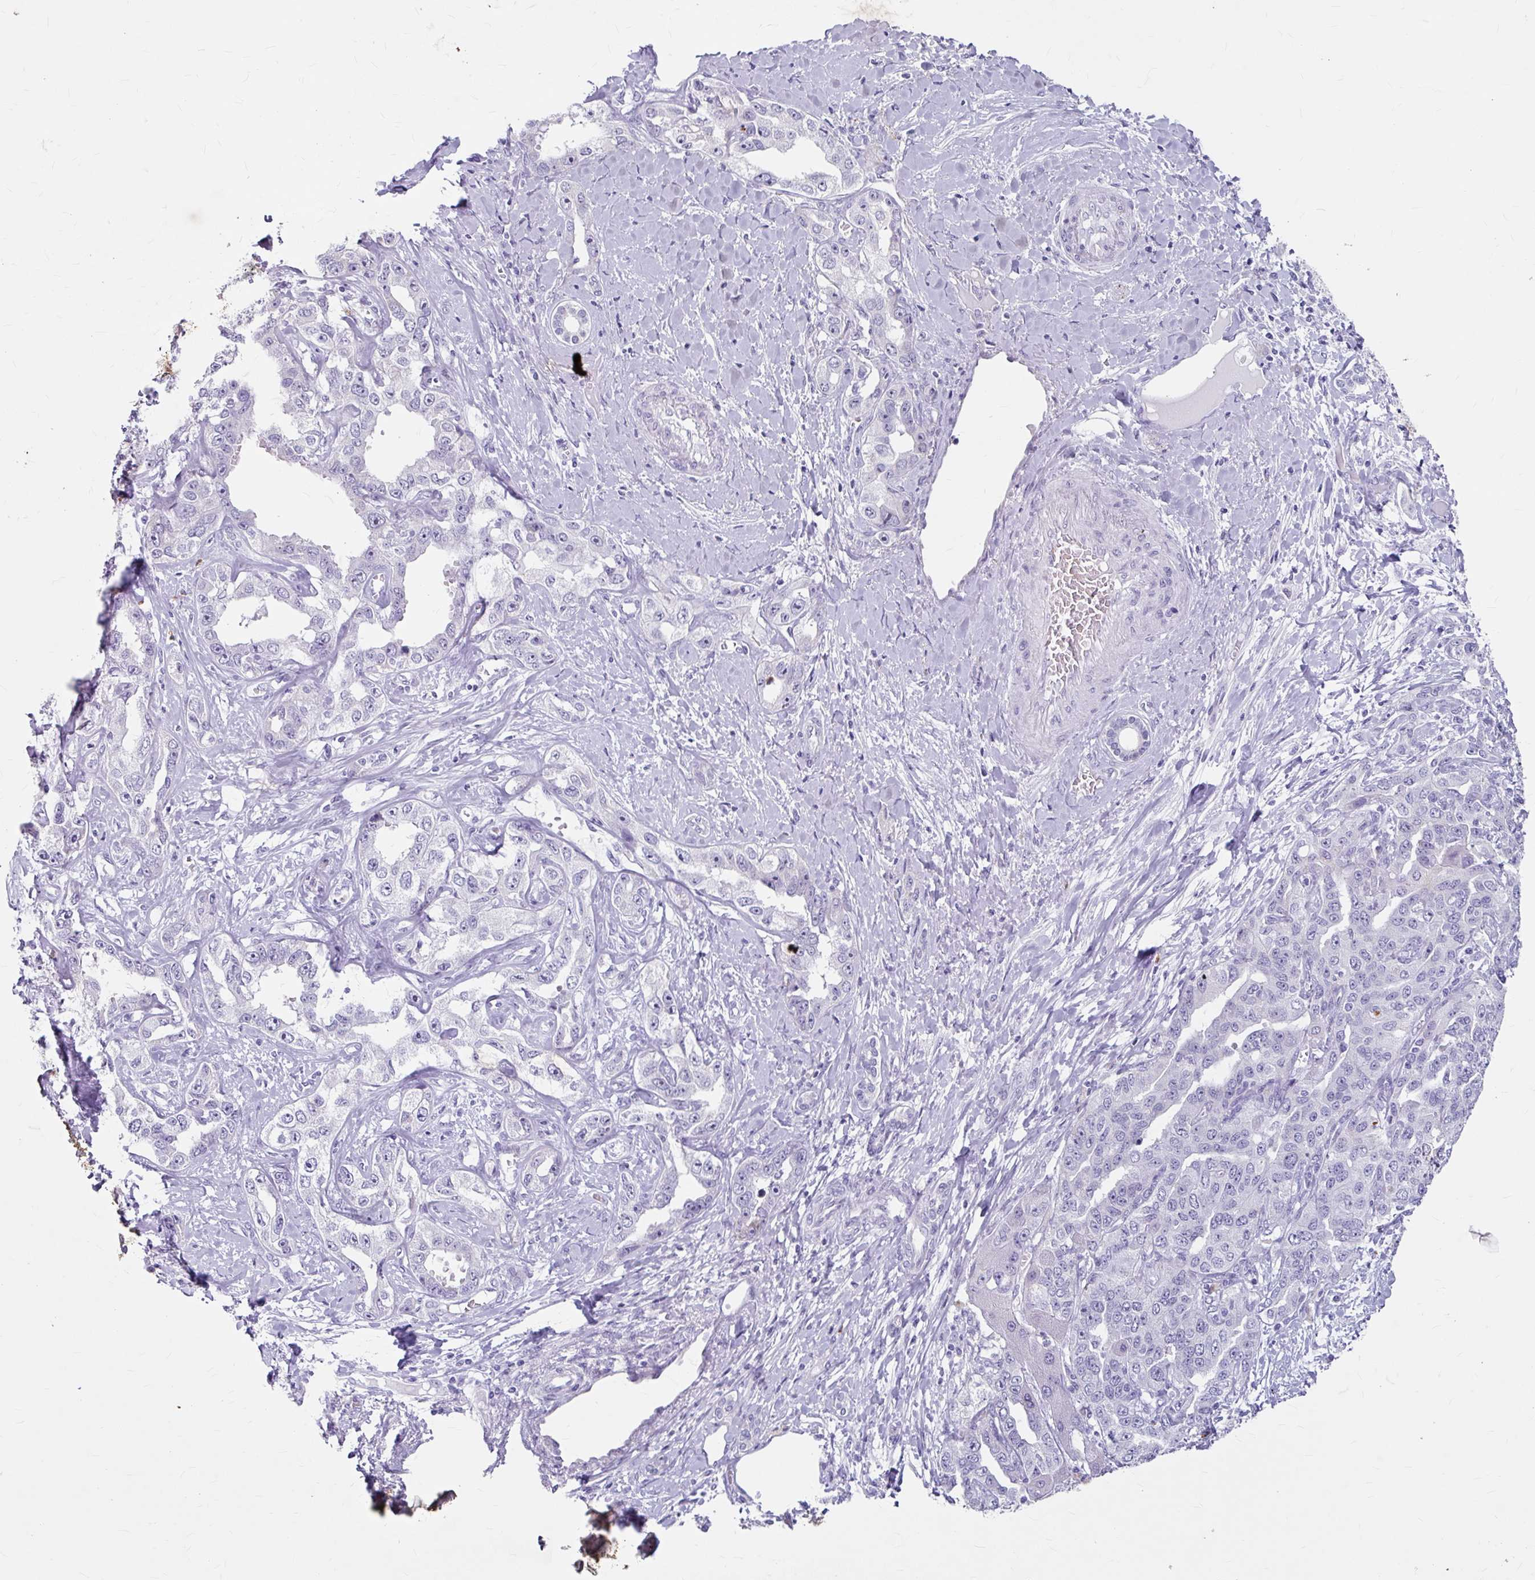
{"staining": {"intensity": "negative", "quantity": "none", "location": "none"}, "tissue": "liver cancer", "cell_type": "Tumor cells", "image_type": "cancer", "snomed": [{"axis": "morphology", "description": "Cholangiocarcinoma"}, {"axis": "topography", "description": "Liver"}], "caption": "Tumor cells show no significant protein positivity in liver cancer.", "gene": "ANKRD1", "patient": {"sex": "male", "age": 59}}